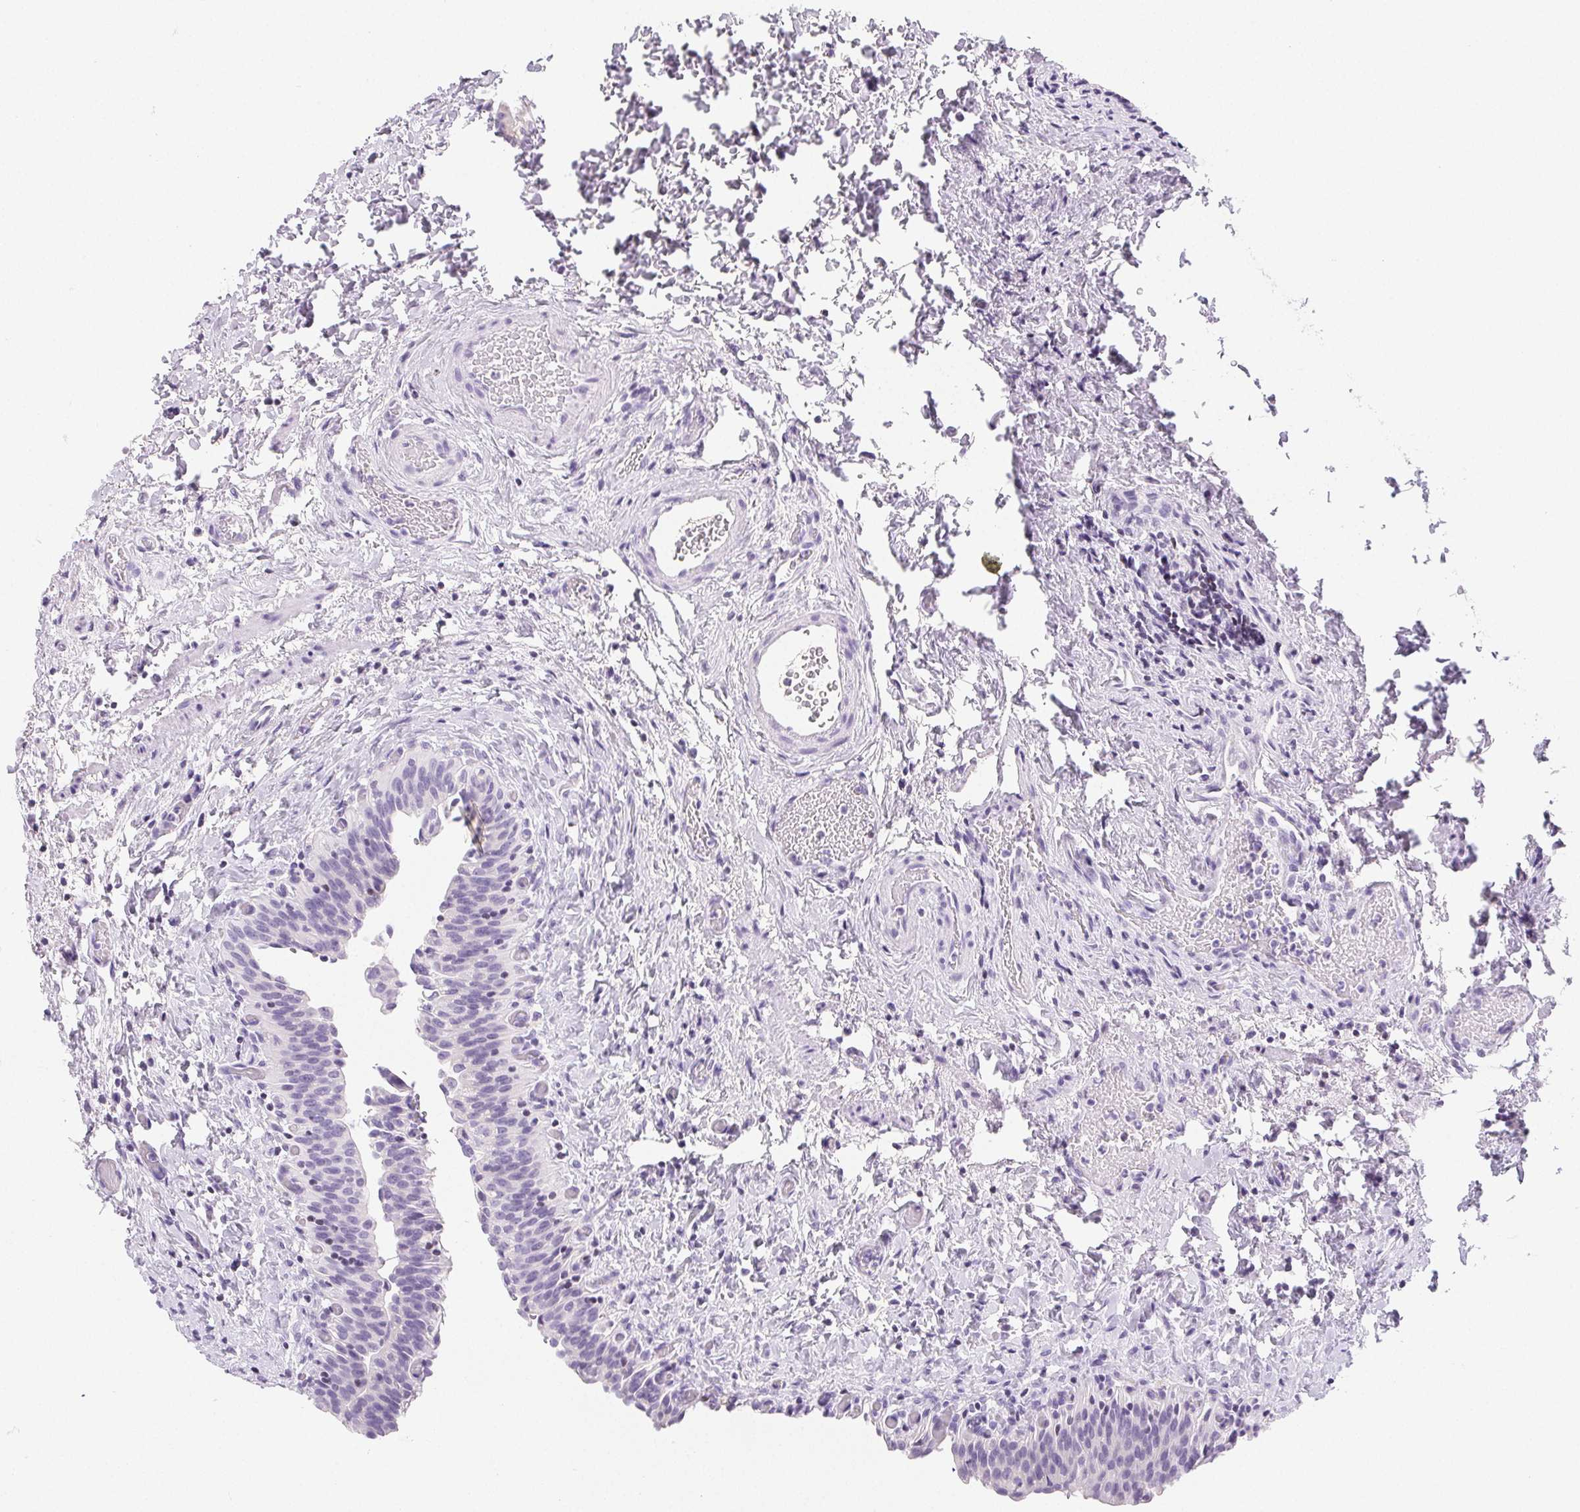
{"staining": {"intensity": "negative", "quantity": "none", "location": "none"}, "tissue": "urinary bladder", "cell_type": "Urothelial cells", "image_type": "normal", "snomed": [{"axis": "morphology", "description": "Normal tissue, NOS"}, {"axis": "topography", "description": "Urinary bladder"}], "caption": "Micrograph shows no significant protein positivity in urothelial cells of unremarkable urinary bladder.", "gene": "BEND2", "patient": {"sex": "male", "age": 56}}